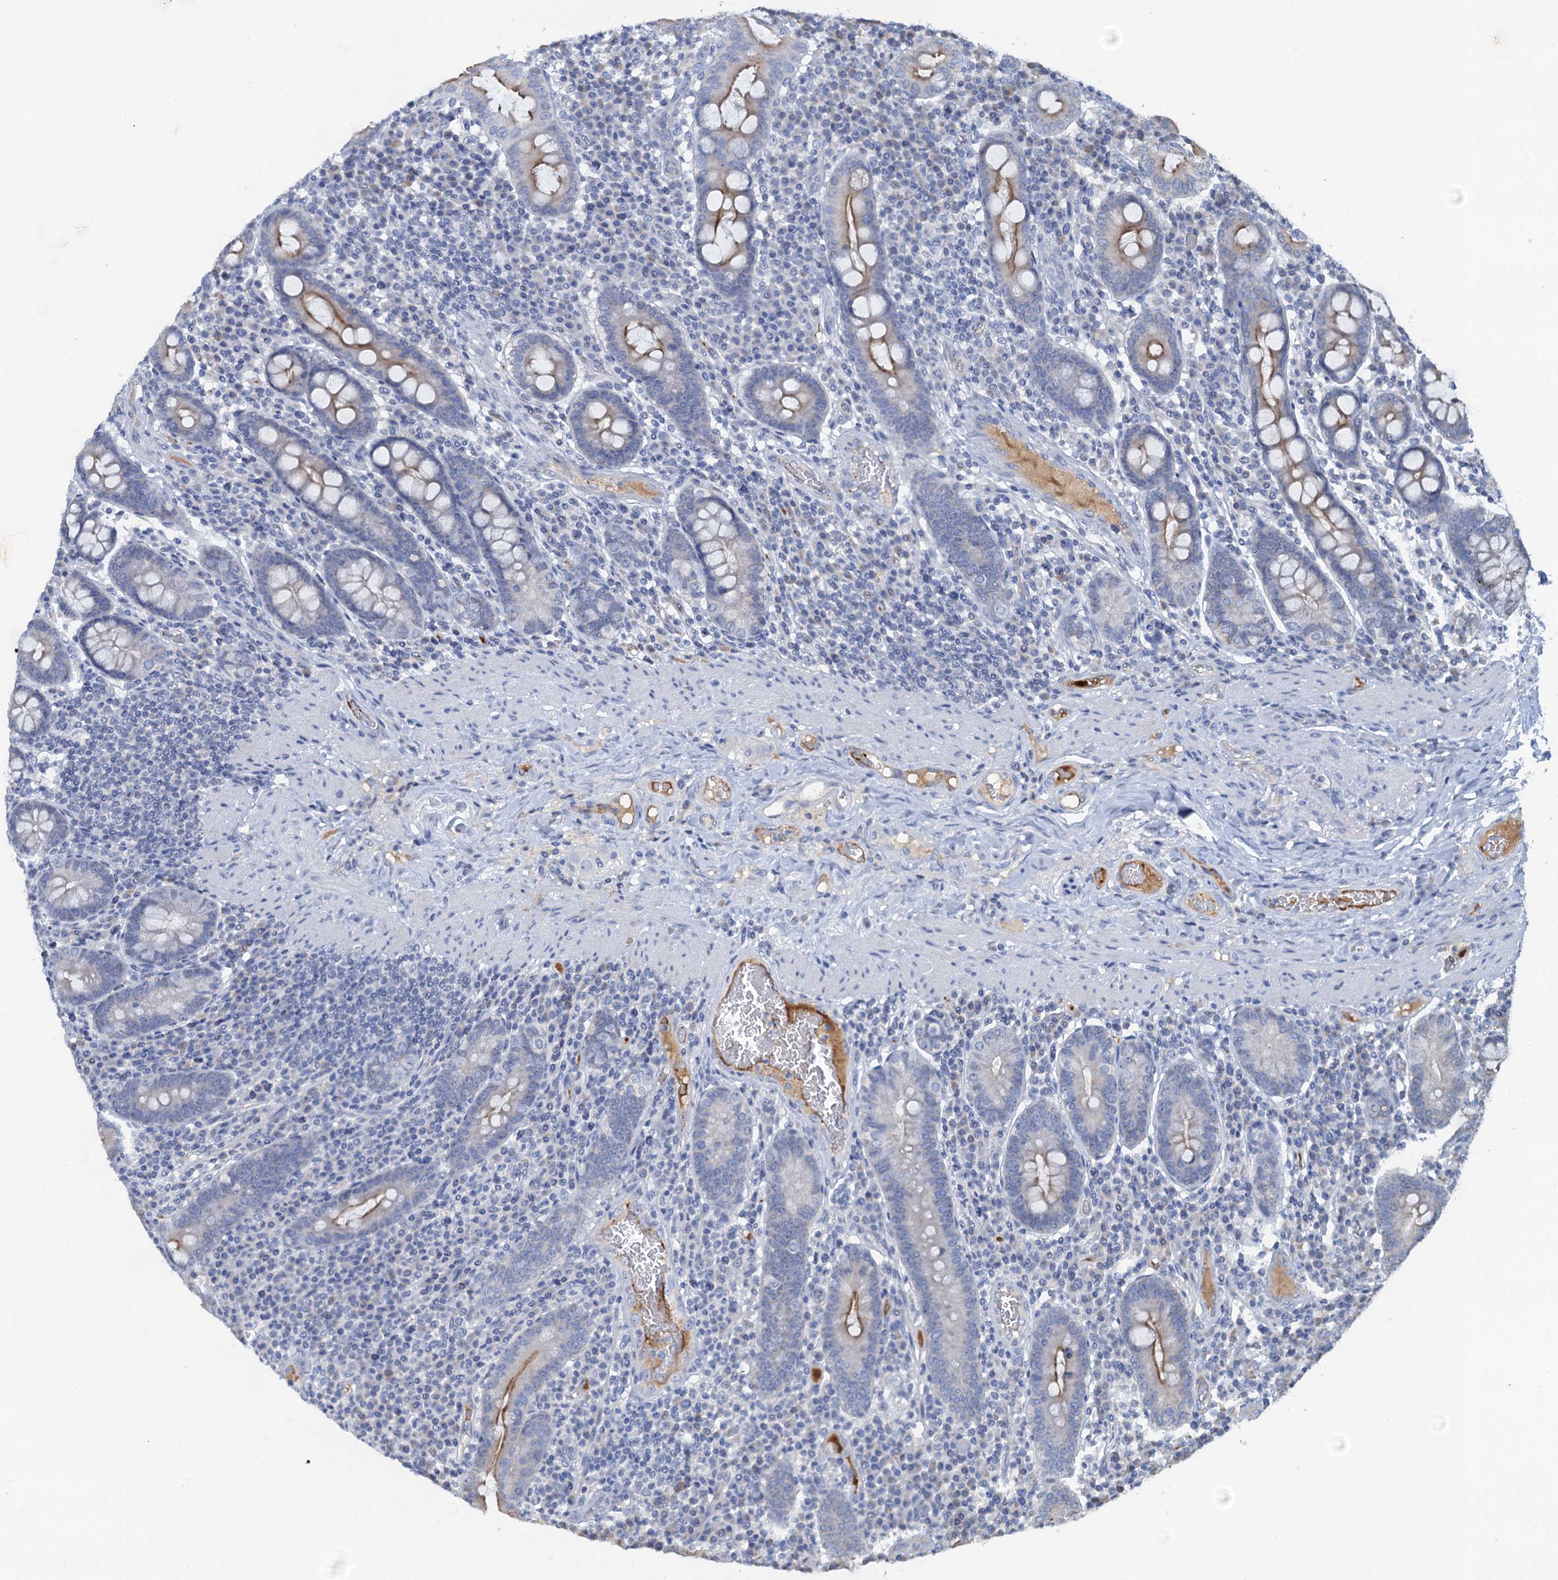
{"staining": {"intensity": "moderate", "quantity": "<25%", "location": "cytoplasmic/membranous"}, "tissue": "duodenum", "cell_type": "Glandular cells", "image_type": "normal", "snomed": [{"axis": "morphology", "description": "Normal tissue, NOS"}, {"axis": "morphology", "description": "Adenocarcinoma, NOS"}, {"axis": "topography", "description": "Pancreas"}, {"axis": "topography", "description": "Duodenum"}], "caption": "This is an image of immunohistochemistry staining of unremarkable duodenum, which shows moderate staining in the cytoplasmic/membranous of glandular cells.", "gene": "PLLP", "patient": {"sex": "male", "age": 50}}